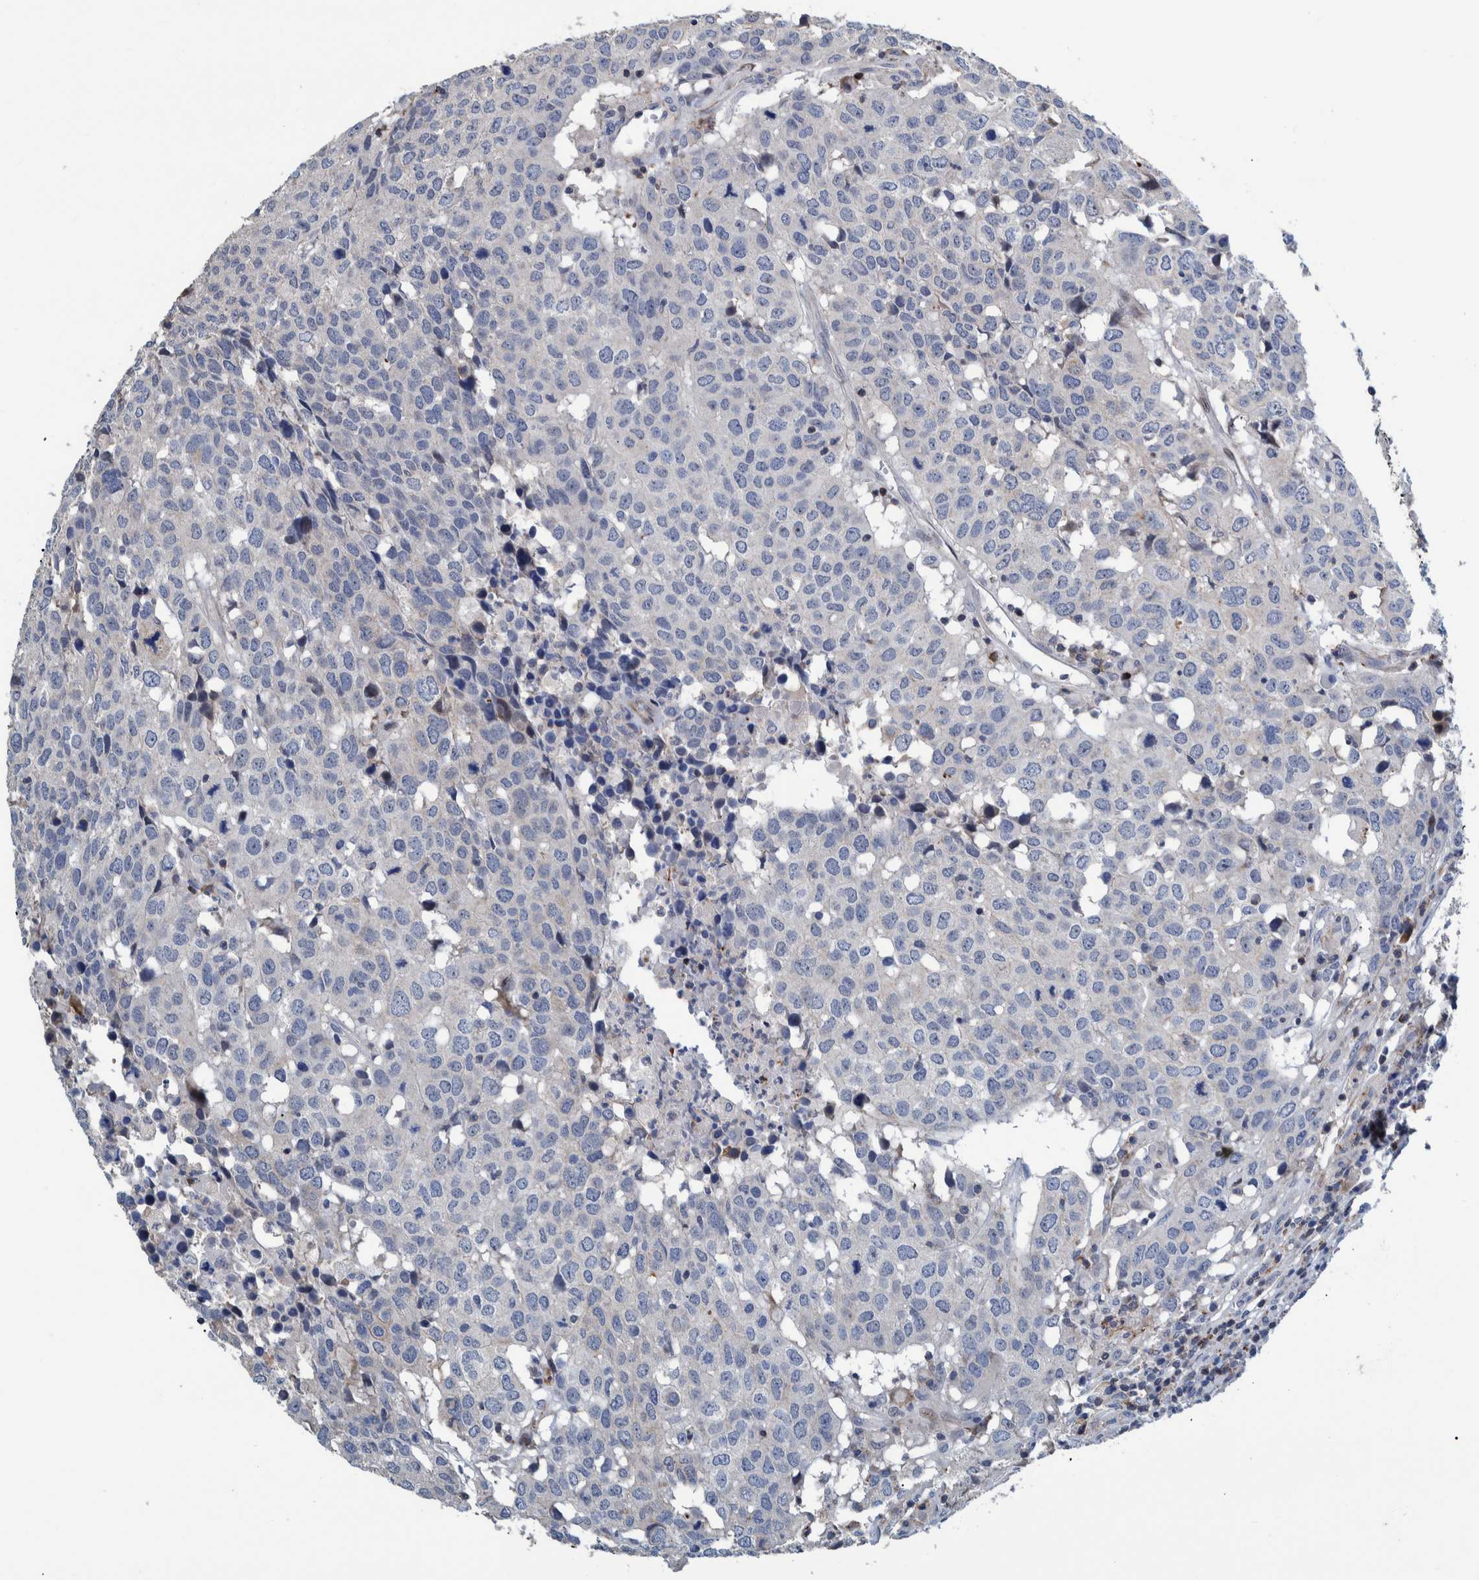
{"staining": {"intensity": "negative", "quantity": "none", "location": "none"}, "tissue": "head and neck cancer", "cell_type": "Tumor cells", "image_type": "cancer", "snomed": [{"axis": "morphology", "description": "Squamous cell carcinoma, NOS"}, {"axis": "topography", "description": "Head-Neck"}], "caption": "Tumor cells are negative for brown protein staining in head and neck cancer.", "gene": "MKS1", "patient": {"sex": "male", "age": 66}}